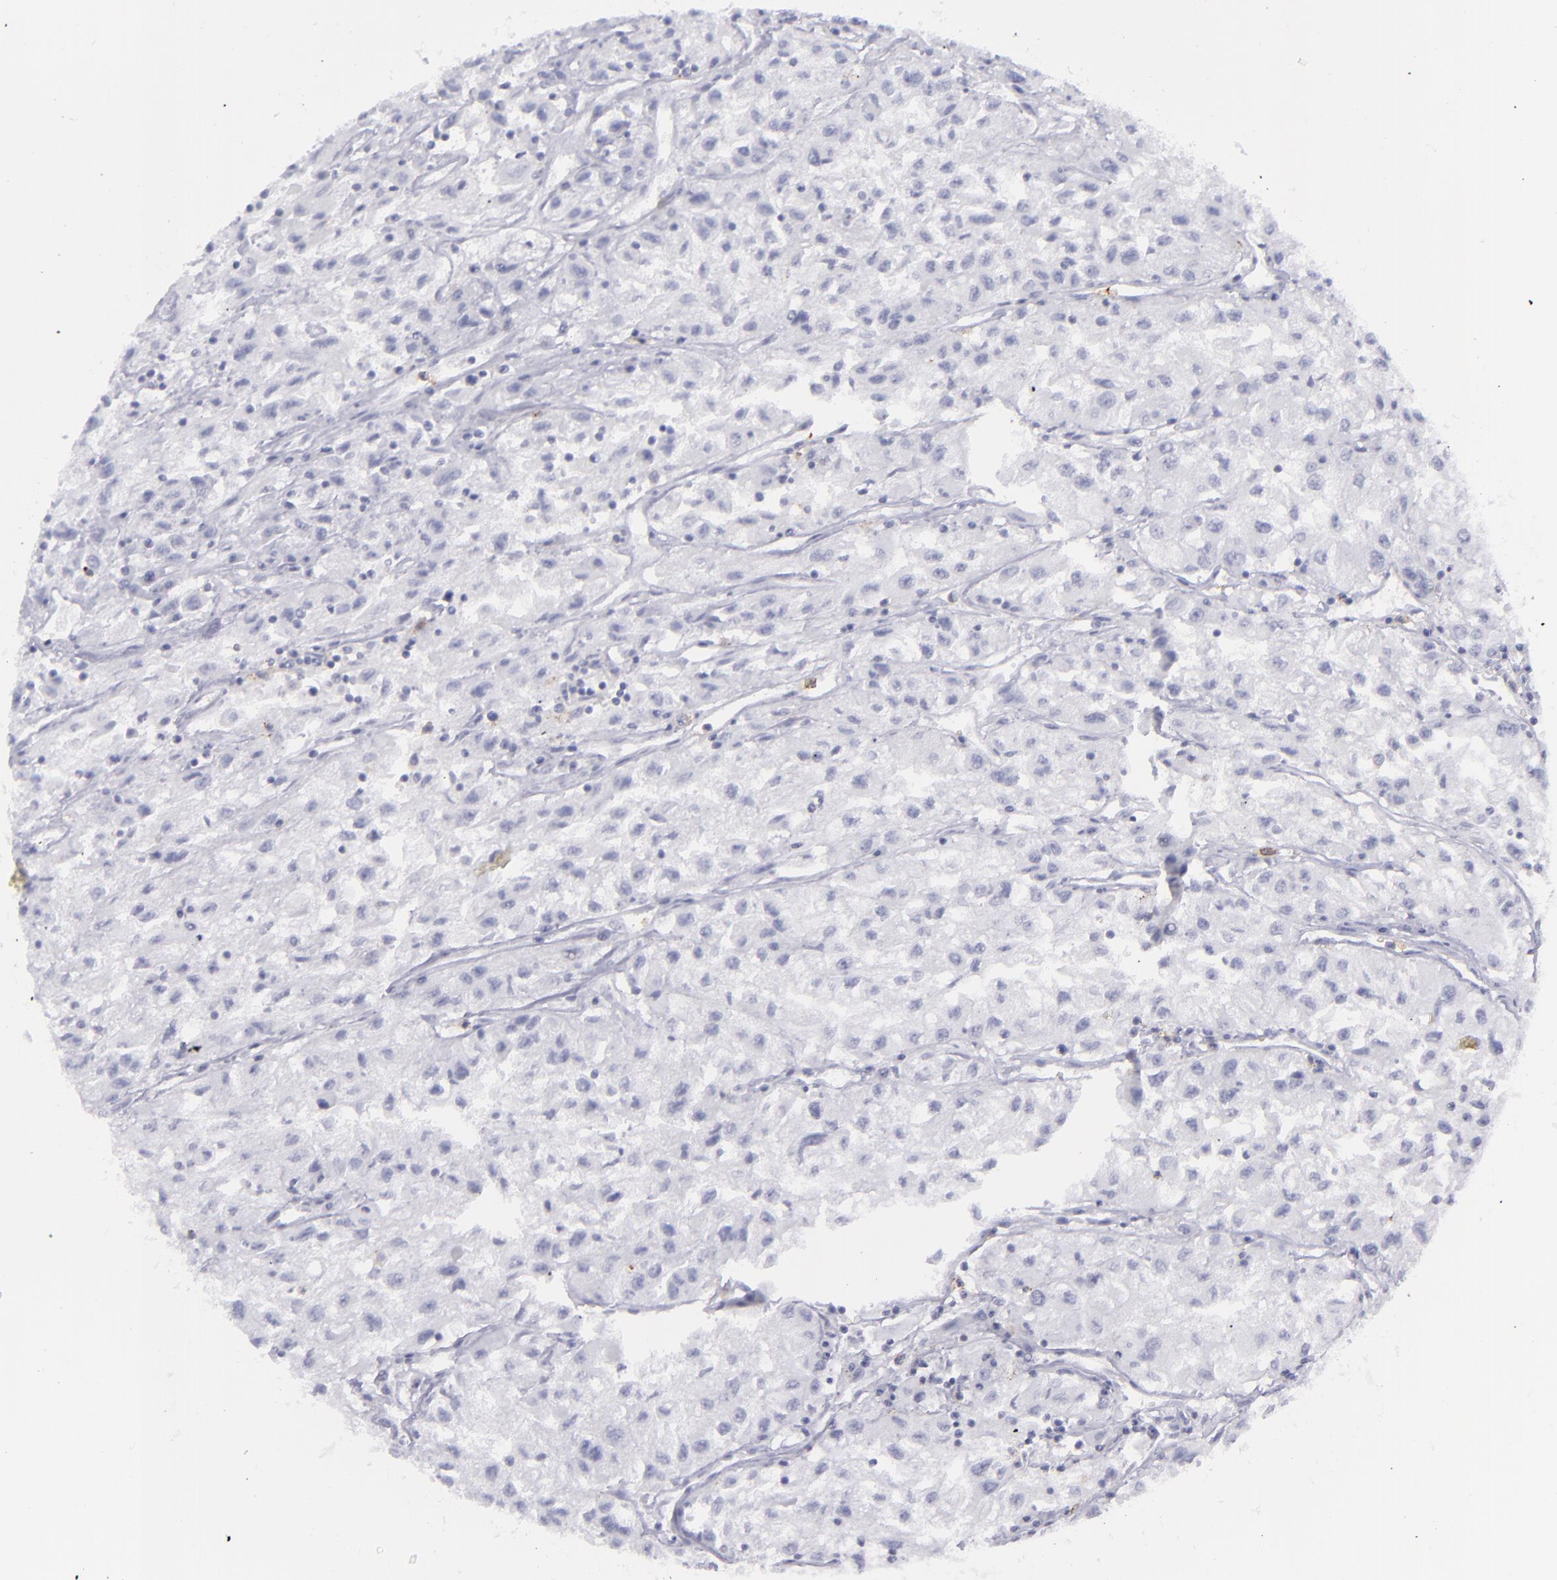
{"staining": {"intensity": "negative", "quantity": "none", "location": "none"}, "tissue": "renal cancer", "cell_type": "Tumor cells", "image_type": "cancer", "snomed": [{"axis": "morphology", "description": "Adenocarcinoma, NOS"}, {"axis": "topography", "description": "Kidney"}], "caption": "There is no significant staining in tumor cells of renal cancer (adenocarcinoma).", "gene": "SELPLG", "patient": {"sex": "male", "age": 59}}